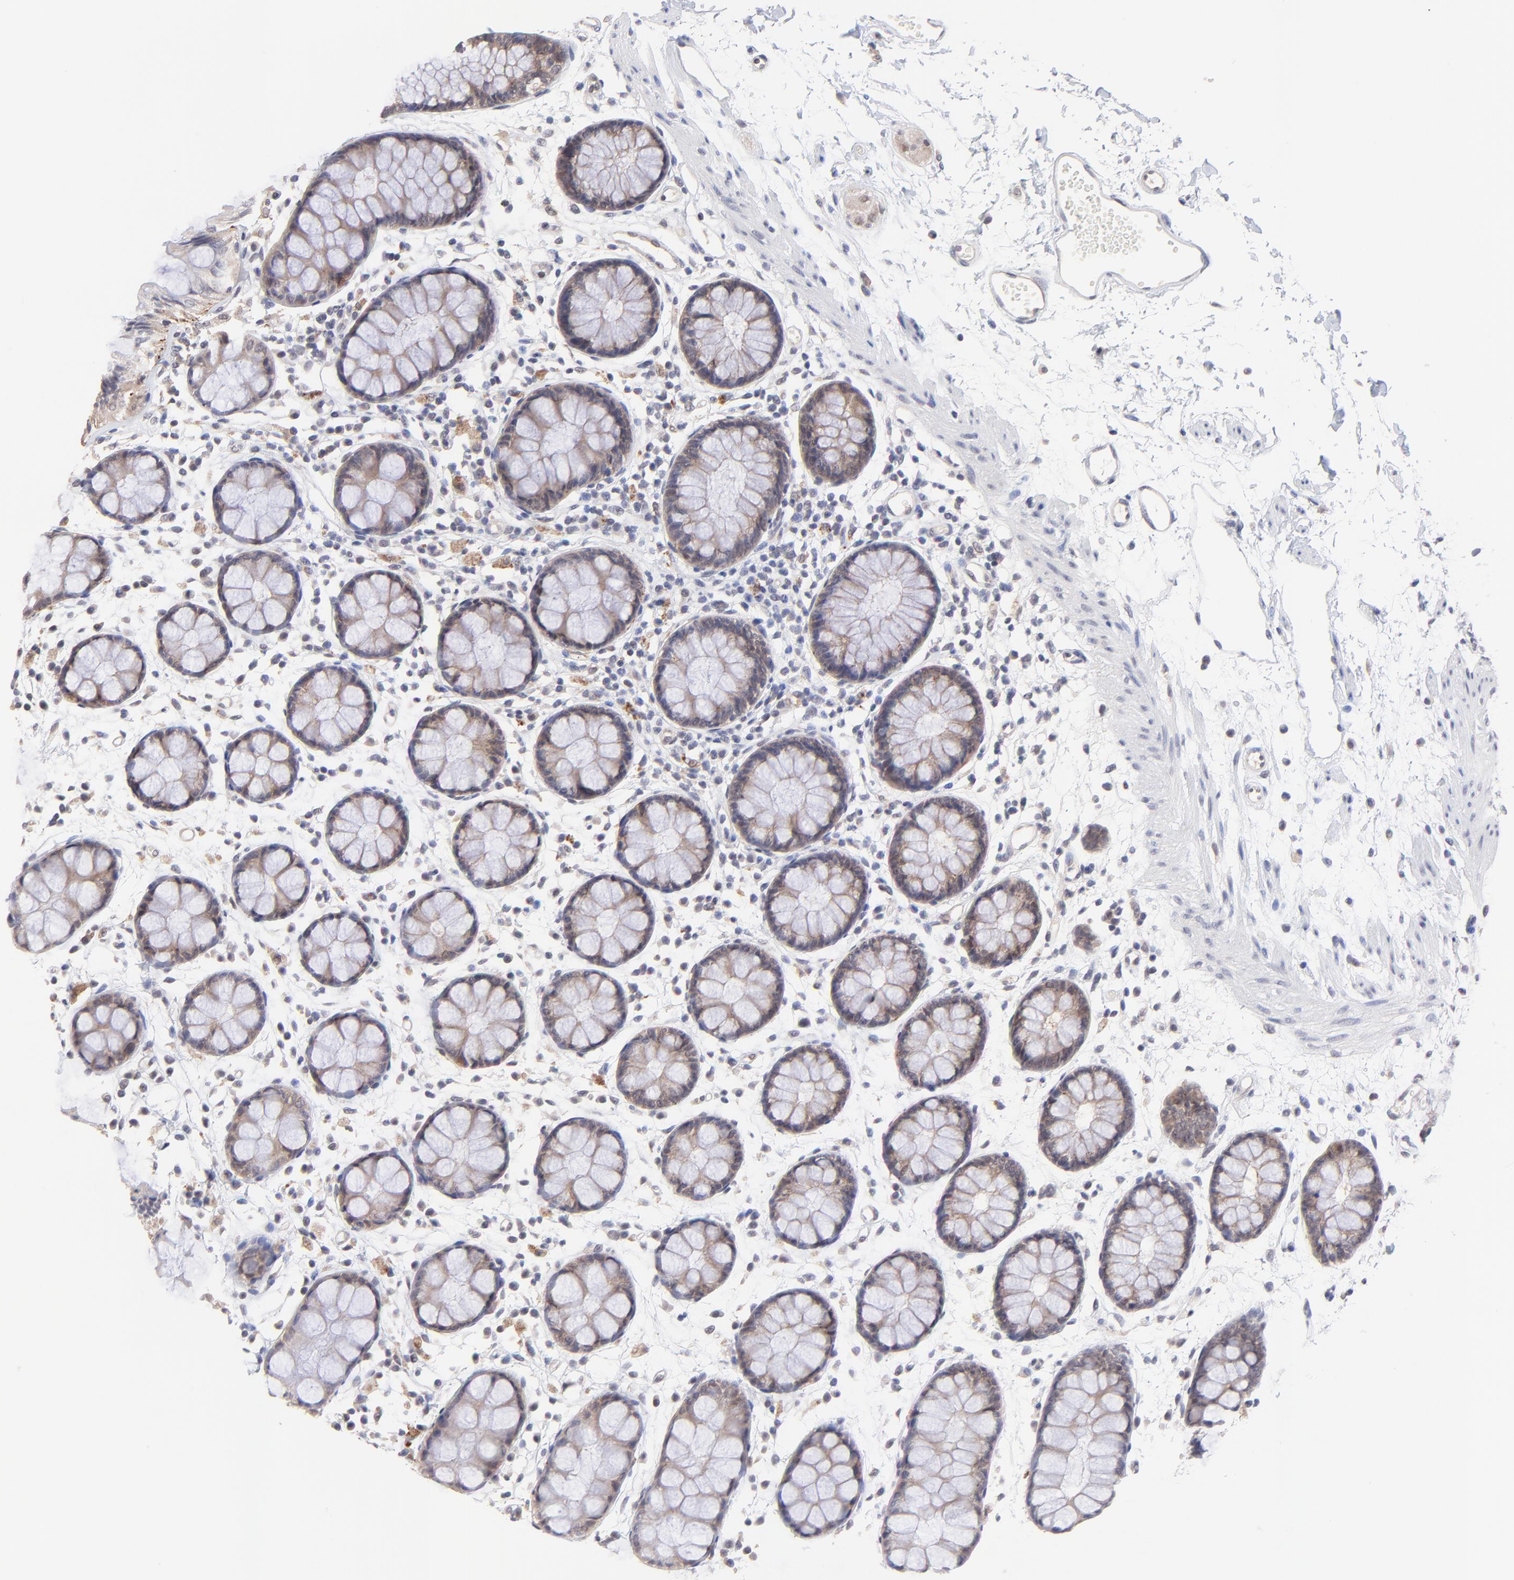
{"staining": {"intensity": "weak", "quantity": ">75%", "location": "cytoplasmic/membranous"}, "tissue": "rectum", "cell_type": "Glandular cells", "image_type": "normal", "snomed": [{"axis": "morphology", "description": "Normal tissue, NOS"}, {"axis": "topography", "description": "Rectum"}], "caption": "Immunohistochemical staining of benign human rectum displays >75% levels of weak cytoplasmic/membranous protein staining in about >75% of glandular cells.", "gene": "ZNF747", "patient": {"sex": "female", "age": 66}}